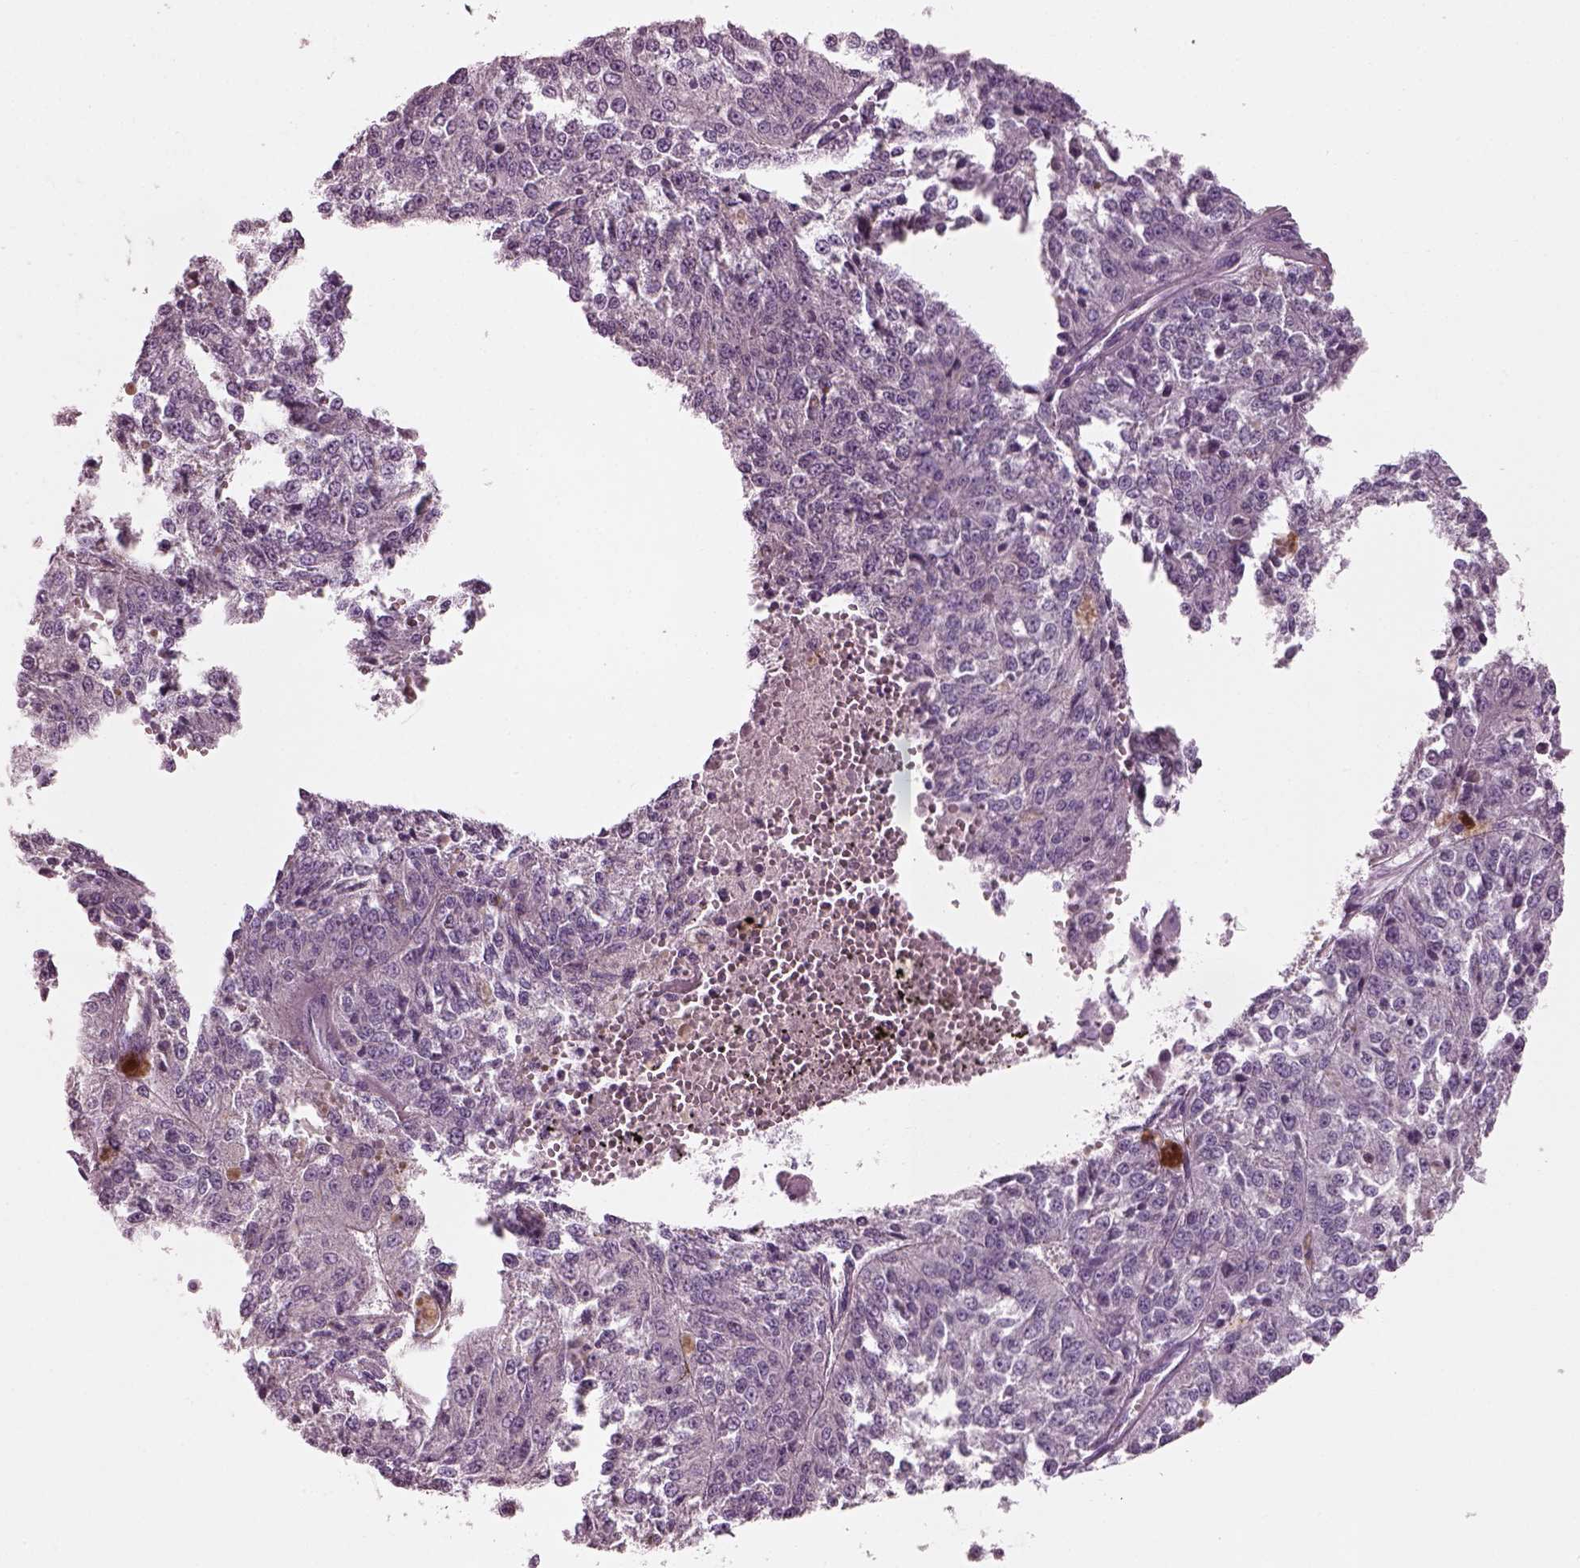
{"staining": {"intensity": "negative", "quantity": "none", "location": "none"}, "tissue": "melanoma", "cell_type": "Tumor cells", "image_type": "cancer", "snomed": [{"axis": "morphology", "description": "Malignant melanoma, Metastatic site"}, {"axis": "topography", "description": "Lymph node"}], "caption": "A photomicrograph of malignant melanoma (metastatic site) stained for a protein displays no brown staining in tumor cells.", "gene": "SLC27A2", "patient": {"sex": "female", "age": 64}}